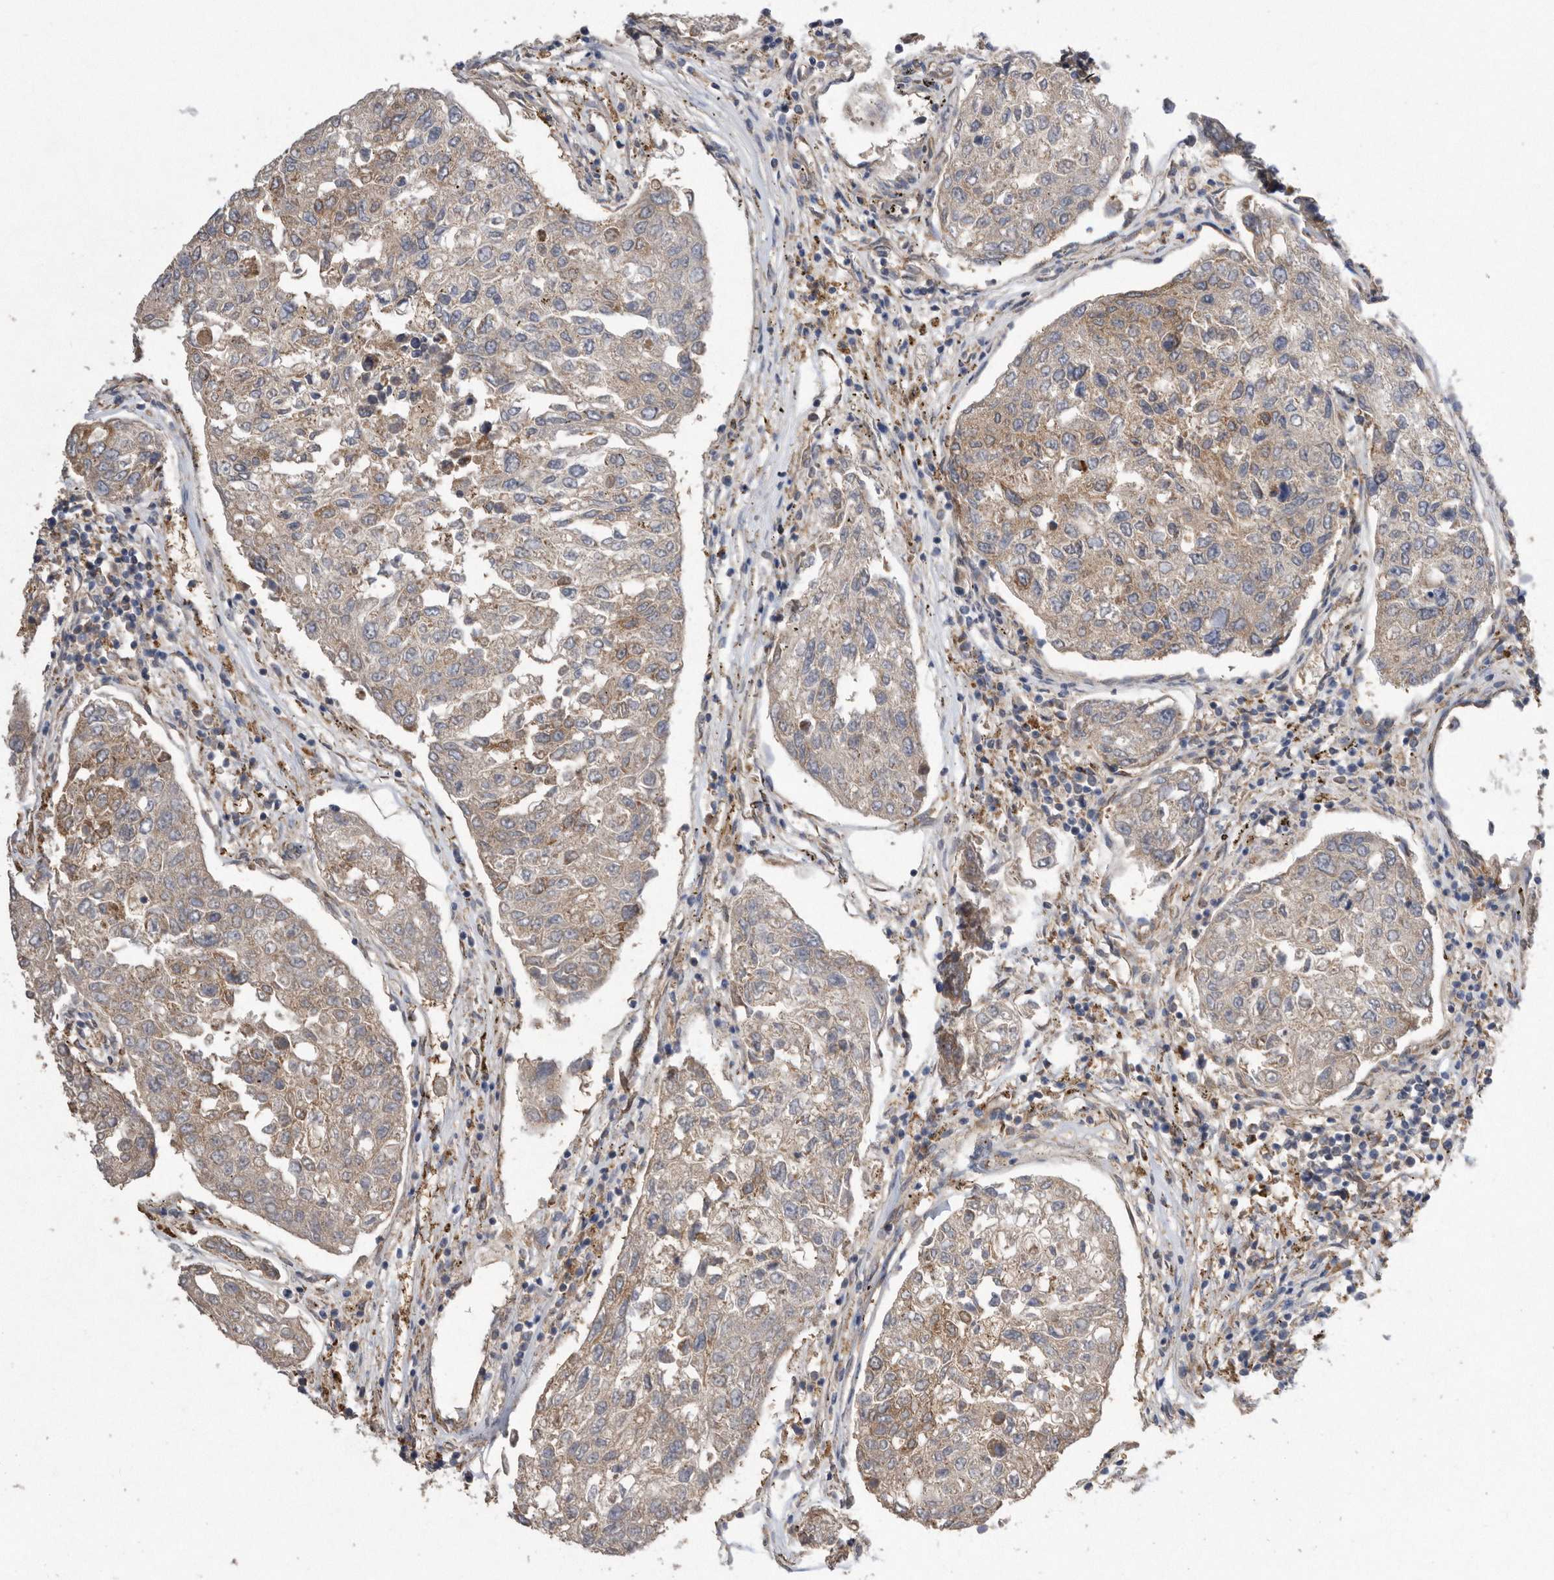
{"staining": {"intensity": "weak", "quantity": "25%-75%", "location": "cytoplasmic/membranous"}, "tissue": "urothelial cancer", "cell_type": "Tumor cells", "image_type": "cancer", "snomed": [{"axis": "morphology", "description": "Urothelial carcinoma, High grade"}, {"axis": "topography", "description": "Lymph node"}, {"axis": "topography", "description": "Urinary bladder"}], "caption": "Immunohistochemistry (IHC) image of neoplastic tissue: urothelial cancer stained using immunohistochemistry (IHC) reveals low levels of weak protein expression localized specifically in the cytoplasmic/membranous of tumor cells, appearing as a cytoplasmic/membranous brown color.", "gene": "PON2", "patient": {"sex": "male", "age": 51}}